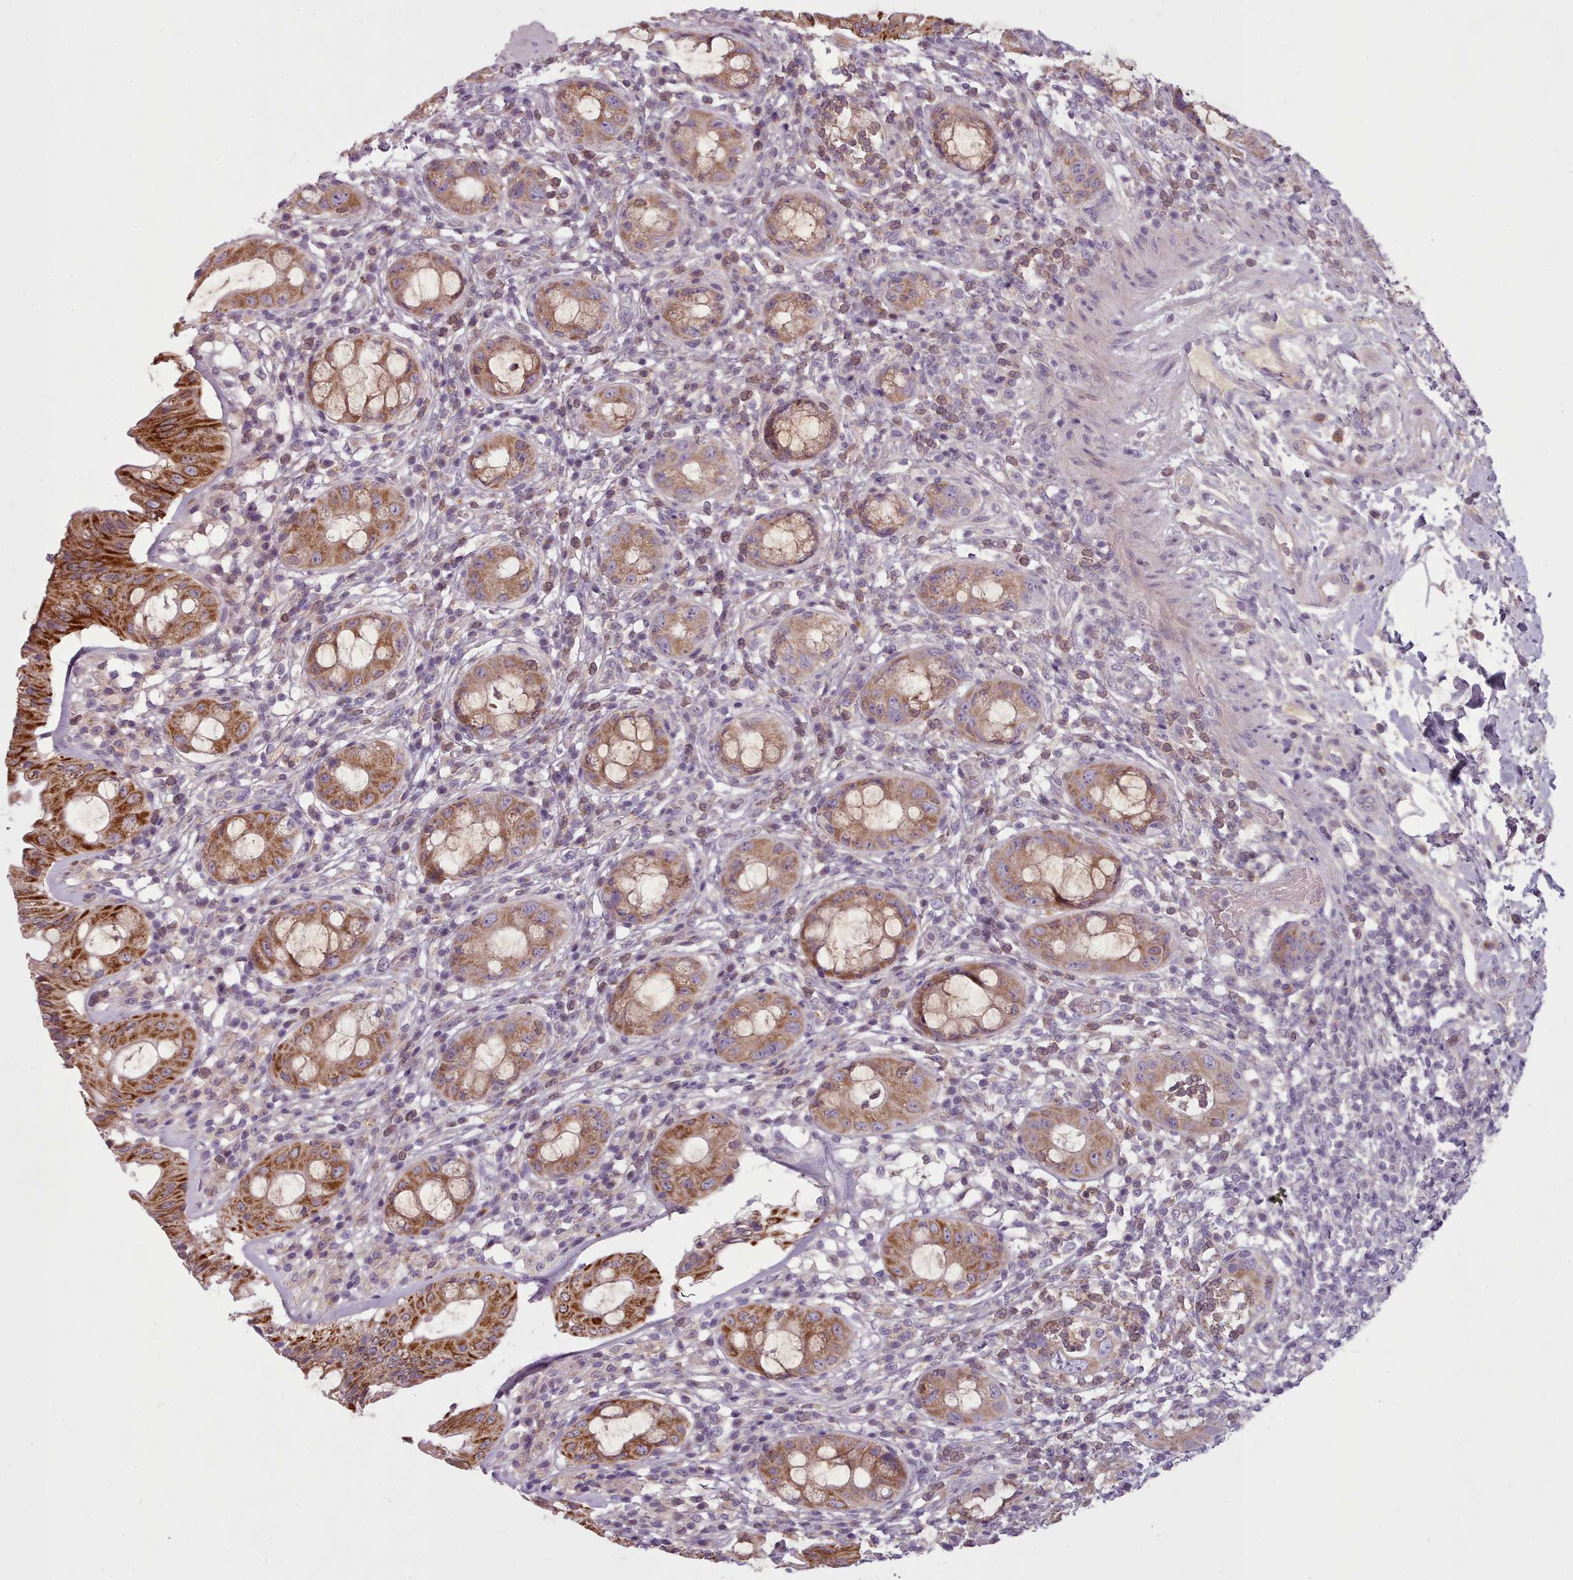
{"staining": {"intensity": "strong", "quantity": ">75%", "location": "cytoplasmic/membranous"}, "tissue": "rectum", "cell_type": "Glandular cells", "image_type": "normal", "snomed": [{"axis": "morphology", "description": "Normal tissue, NOS"}, {"axis": "topography", "description": "Rectum"}], "caption": "Protein expression analysis of normal rectum displays strong cytoplasmic/membranous expression in about >75% of glandular cells.", "gene": "LAPTM5", "patient": {"sex": "female", "age": 57}}